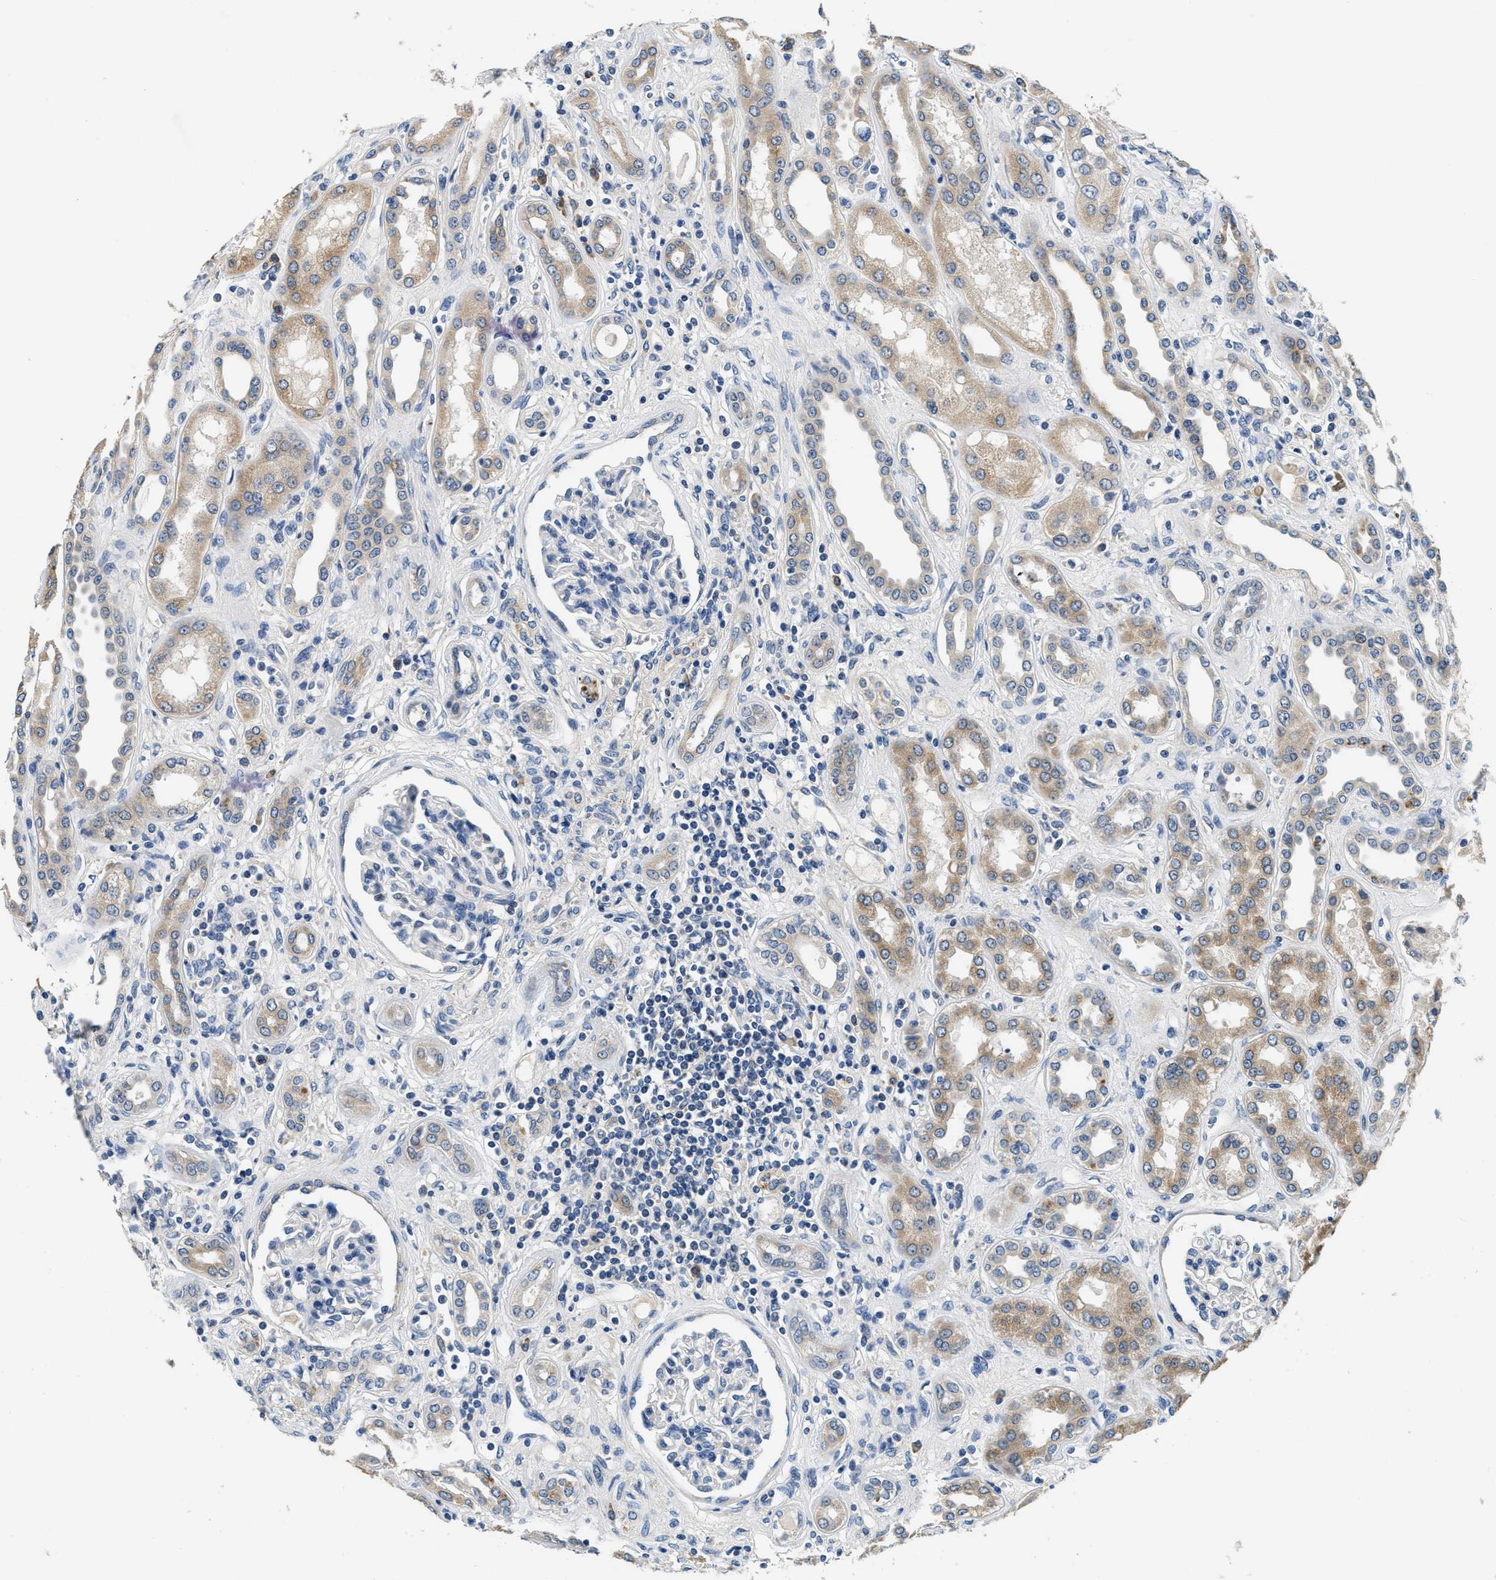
{"staining": {"intensity": "weak", "quantity": "<25%", "location": "cytoplasmic/membranous"}, "tissue": "kidney", "cell_type": "Cells in glomeruli", "image_type": "normal", "snomed": [{"axis": "morphology", "description": "Normal tissue, NOS"}, {"axis": "topography", "description": "Kidney"}], "caption": "Photomicrograph shows no protein expression in cells in glomeruli of normal kidney. (Stains: DAB immunohistochemistry (IHC) with hematoxylin counter stain, Microscopy: brightfield microscopy at high magnification).", "gene": "ALDH3A2", "patient": {"sex": "male", "age": 59}}